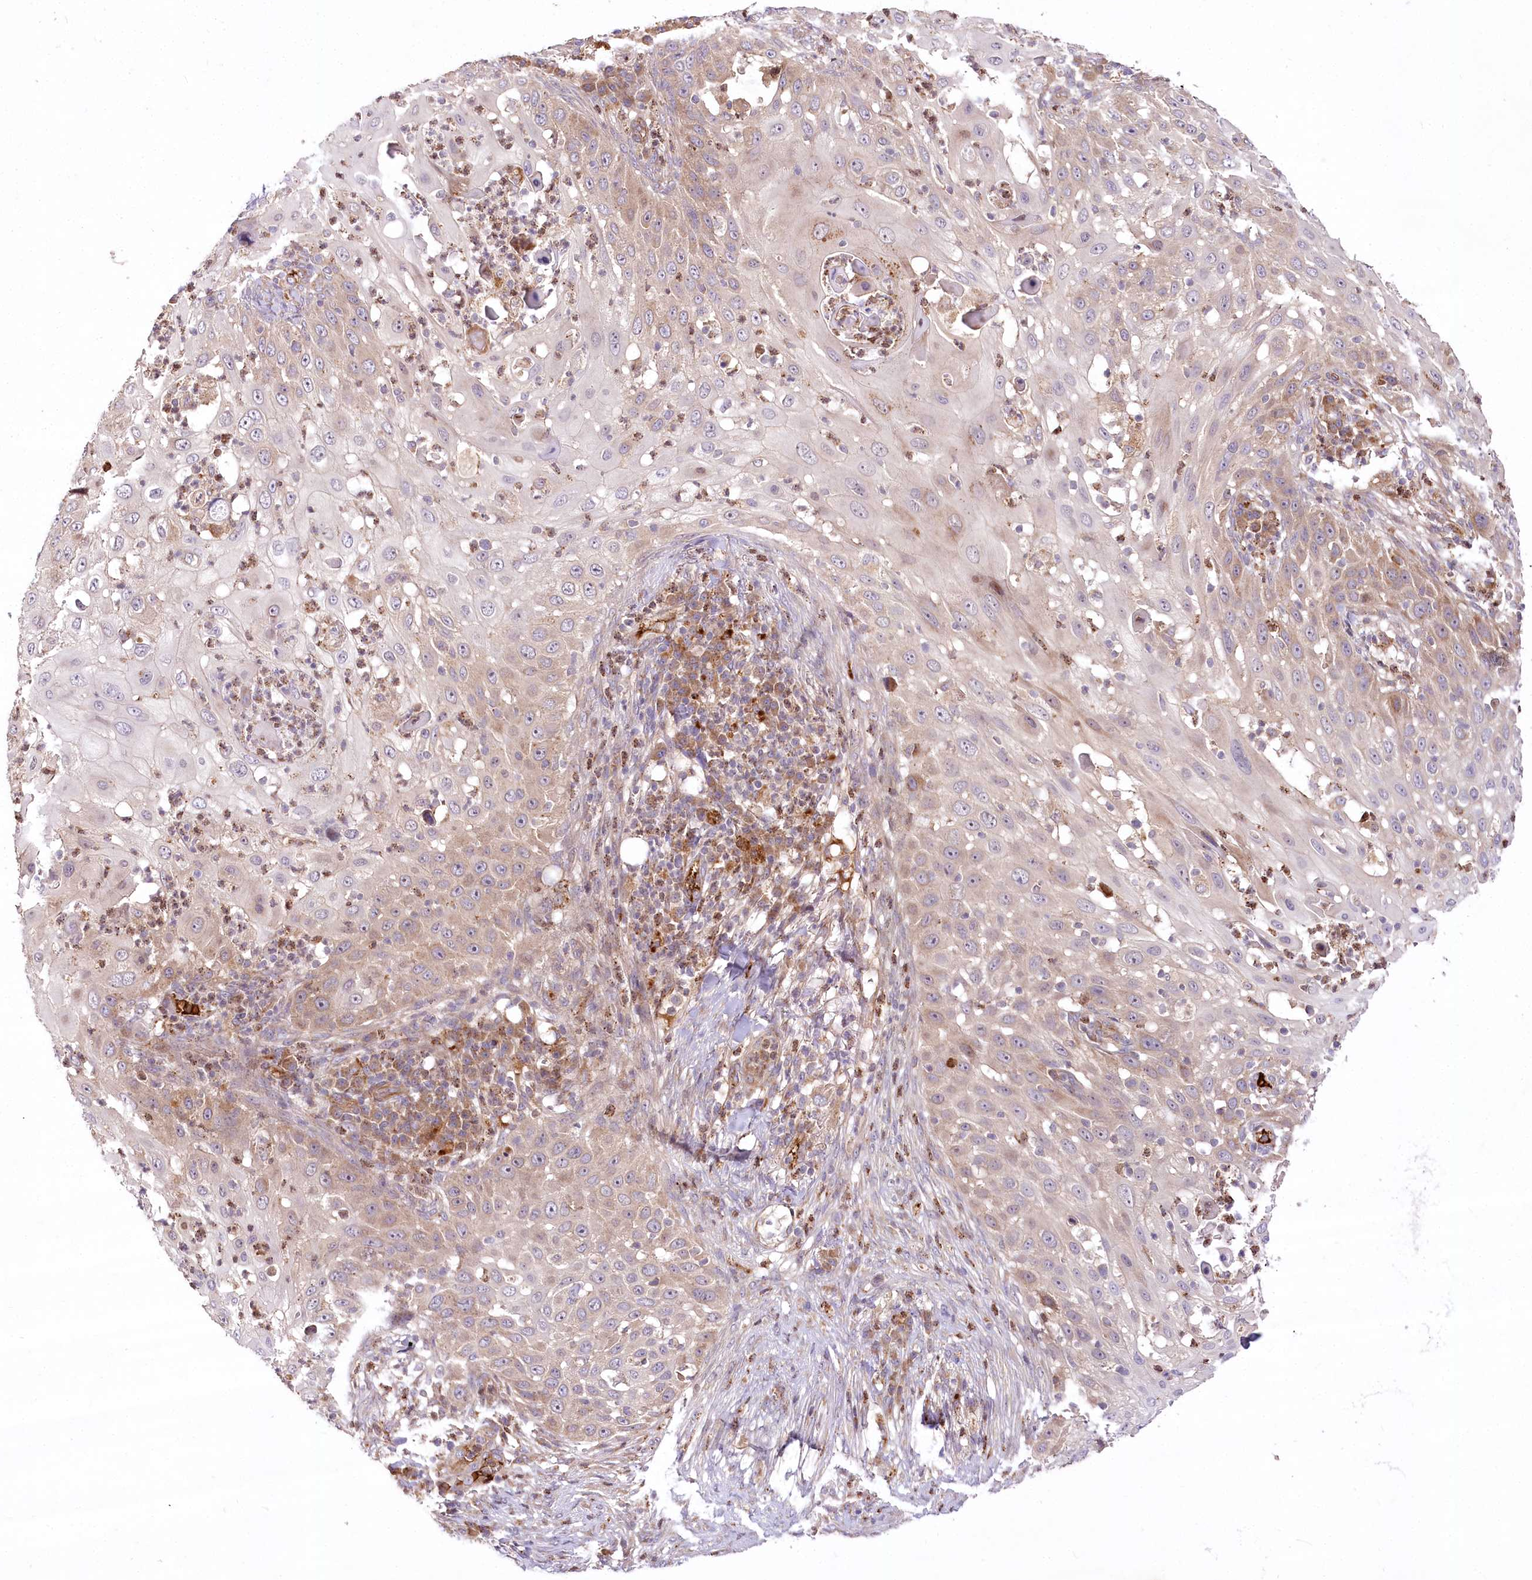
{"staining": {"intensity": "weak", "quantity": ">75%", "location": "cytoplasmic/membranous"}, "tissue": "skin cancer", "cell_type": "Tumor cells", "image_type": "cancer", "snomed": [{"axis": "morphology", "description": "Squamous cell carcinoma, NOS"}, {"axis": "topography", "description": "Skin"}], "caption": "IHC of skin cancer (squamous cell carcinoma) reveals low levels of weak cytoplasmic/membranous expression in approximately >75% of tumor cells. (DAB = brown stain, brightfield microscopy at high magnification).", "gene": "PSTK", "patient": {"sex": "female", "age": 44}}